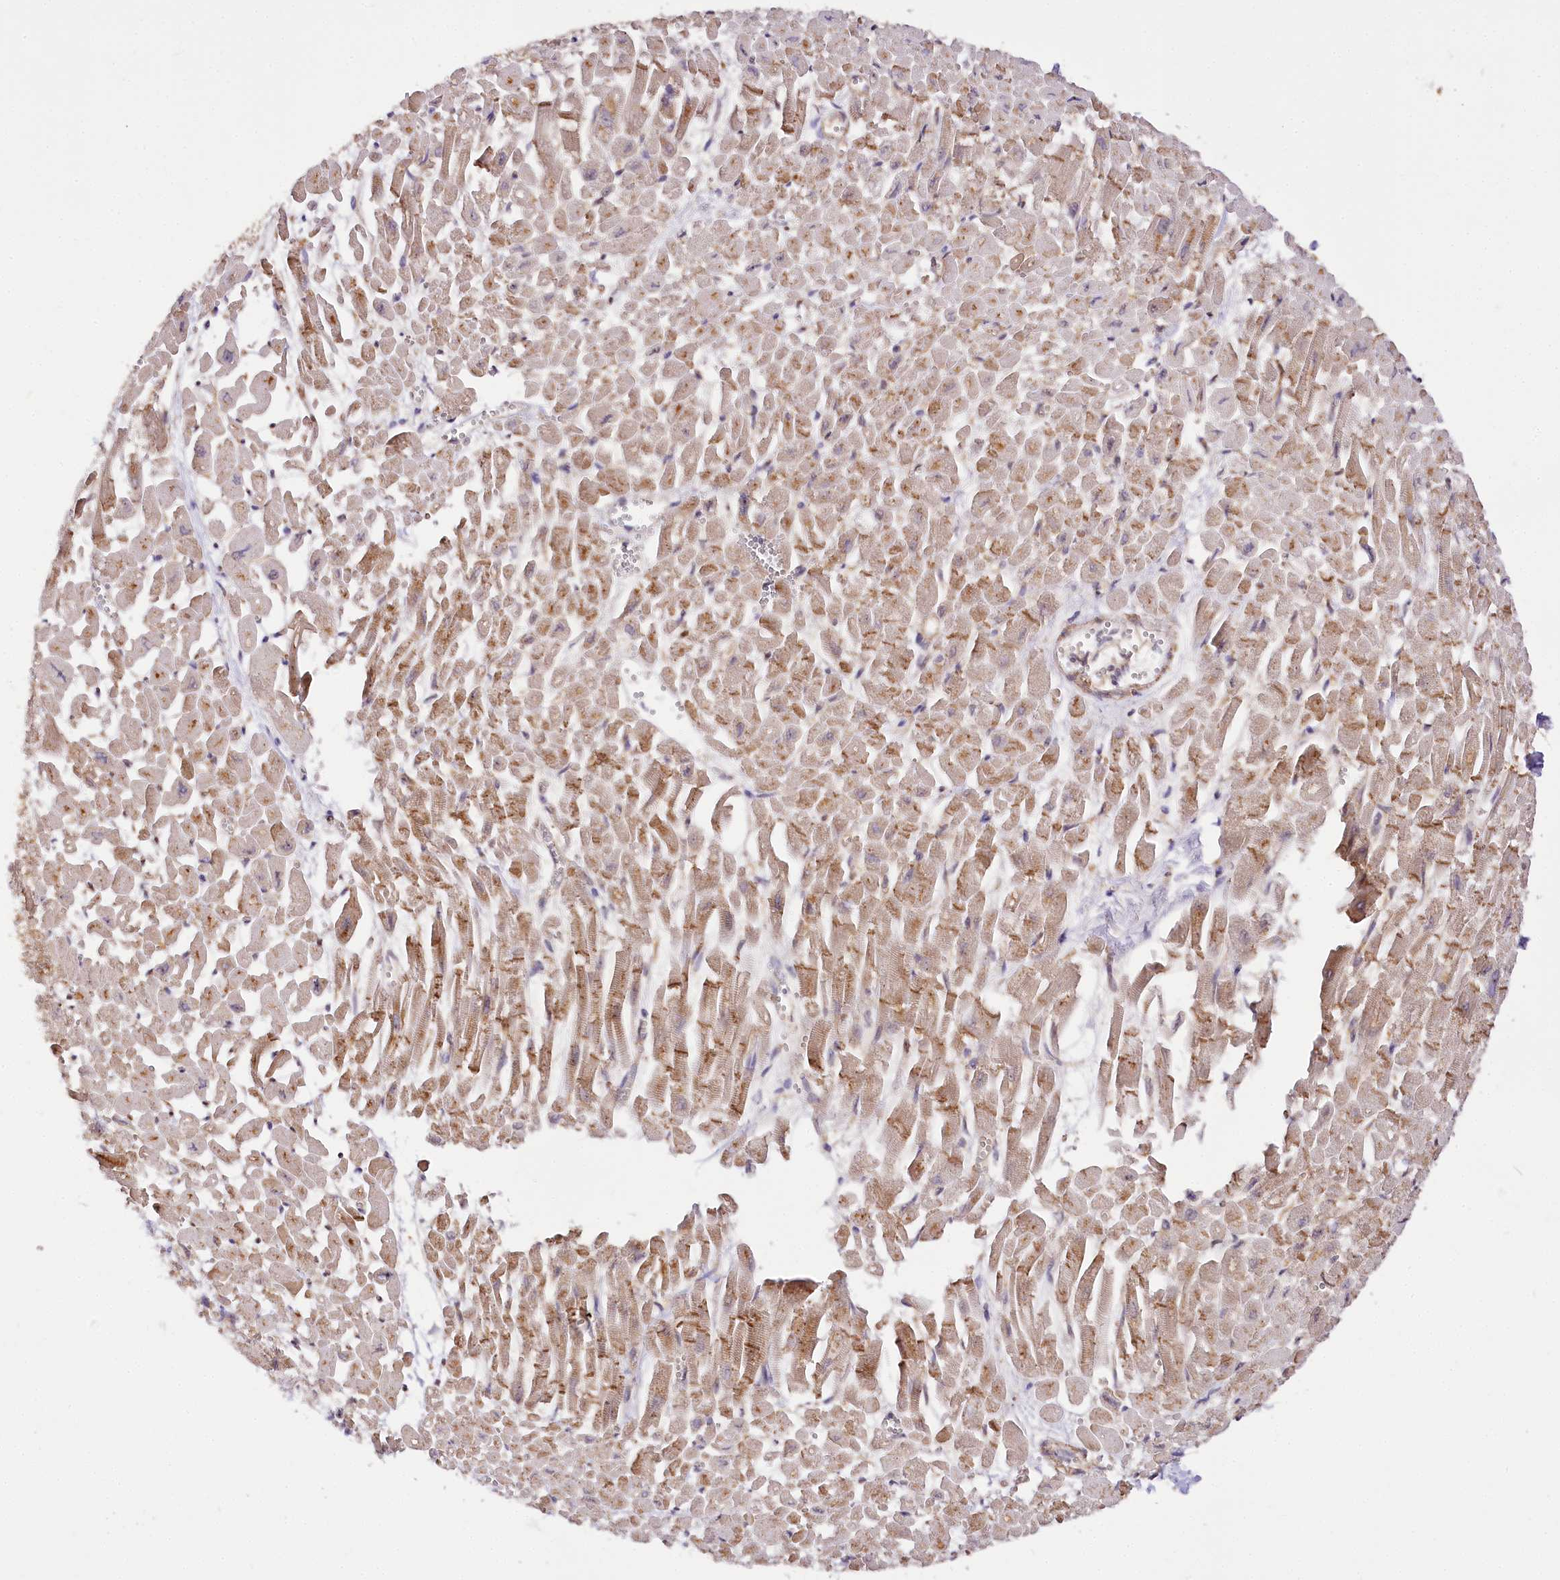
{"staining": {"intensity": "moderate", "quantity": ">75%", "location": "cytoplasmic/membranous"}, "tissue": "heart muscle", "cell_type": "Cardiomyocytes", "image_type": "normal", "snomed": [{"axis": "morphology", "description": "Normal tissue, NOS"}, {"axis": "topography", "description": "Heart"}], "caption": "A brown stain labels moderate cytoplasmic/membranous staining of a protein in cardiomyocytes of normal human heart muscle. The protein of interest is shown in brown color, while the nuclei are stained blue.", "gene": "GNL3L", "patient": {"sex": "male", "age": 54}}